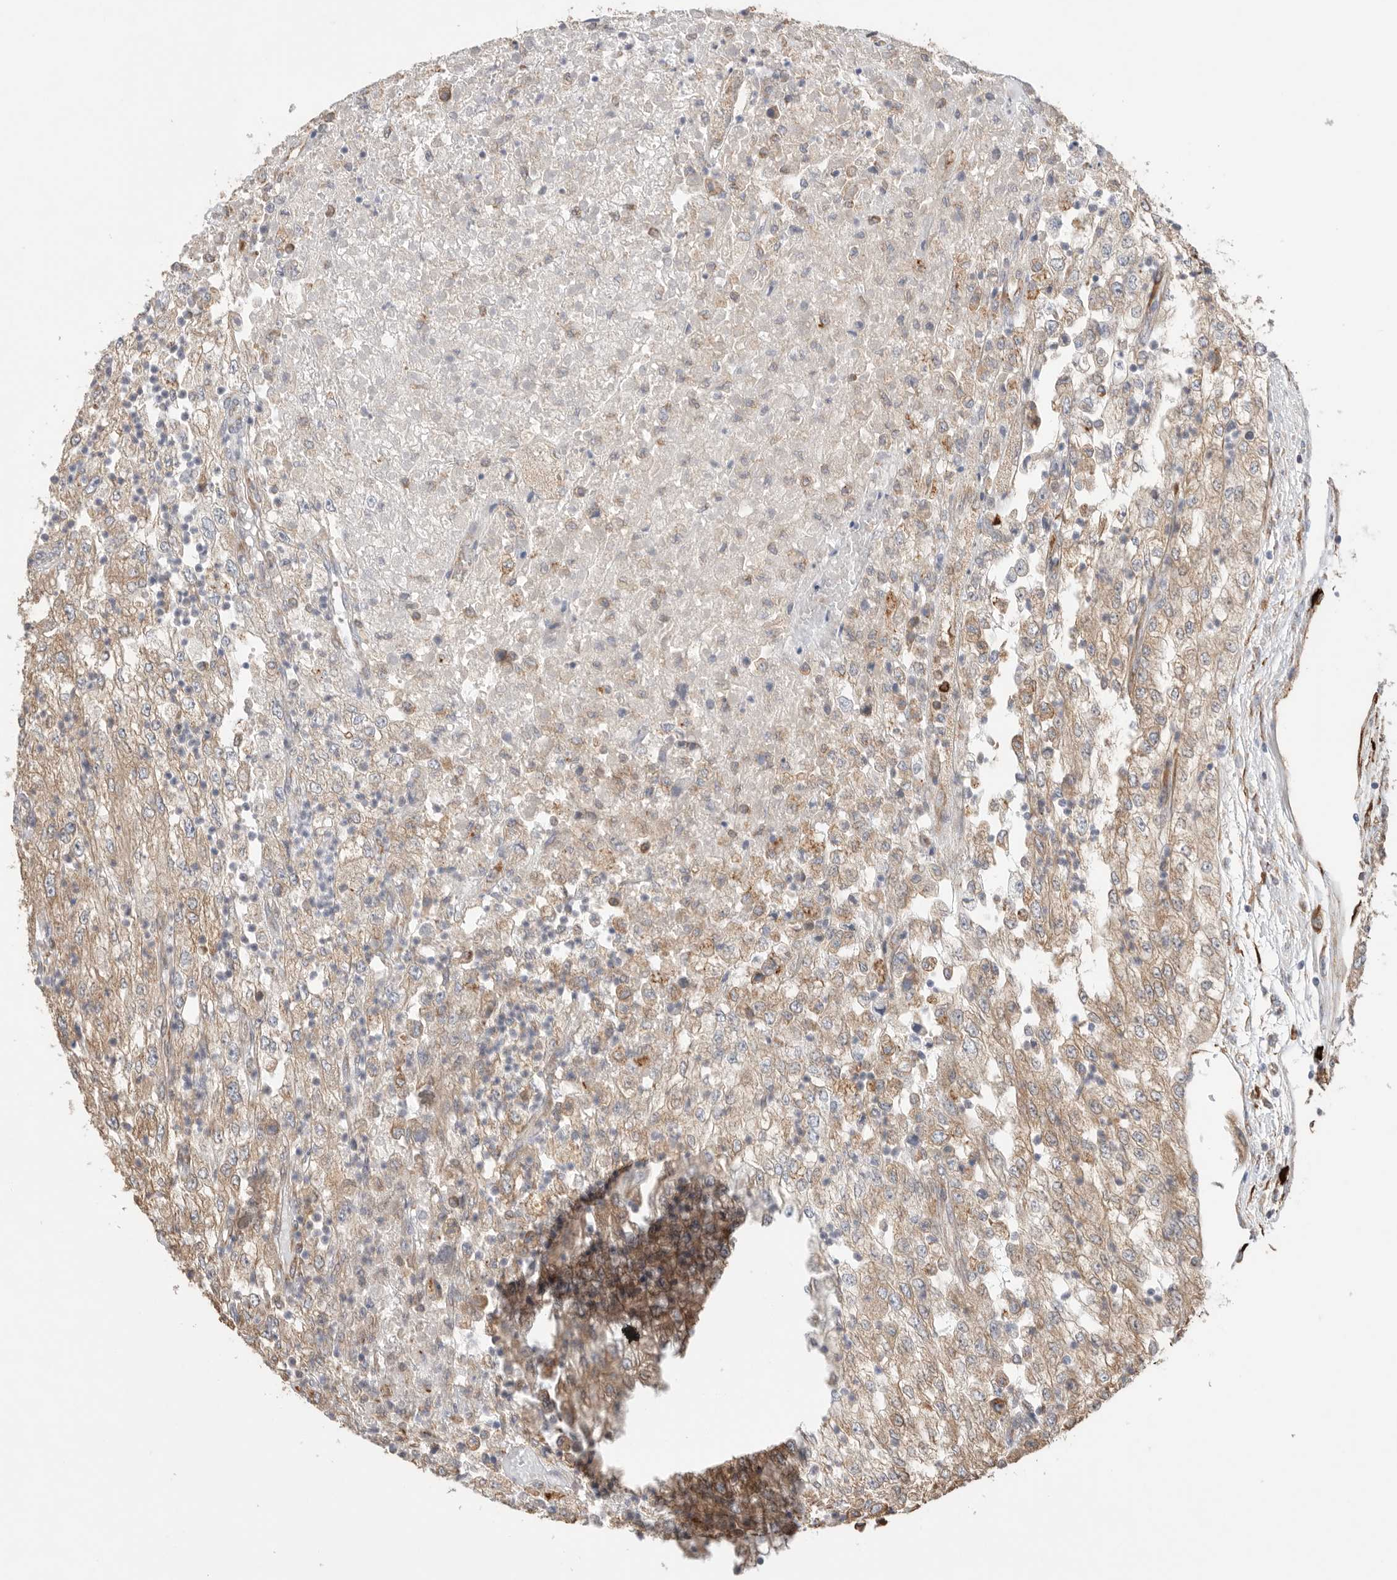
{"staining": {"intensity": "moderate", "quantity": "25%-75%", "location": "cytoplasmic/membranous"}, "tissue": "renal cancer", "cell_type": "Tumor cells", "image_type": "cancer", "snomed": [{"axis": "morphology", "description": "Adenocarcinoma, NOS"}, {"axis": "topography", "description": "Kidney"}], "caption": "This micrograph reveals IHC staining of renal adenocarcinoma, with medium moderate cytoplasmic/membranous staining in approximately 25%-75% of tumor cells.", "gene": "BLOC1S5", "patient": {"sex": "female", "age": 54}}